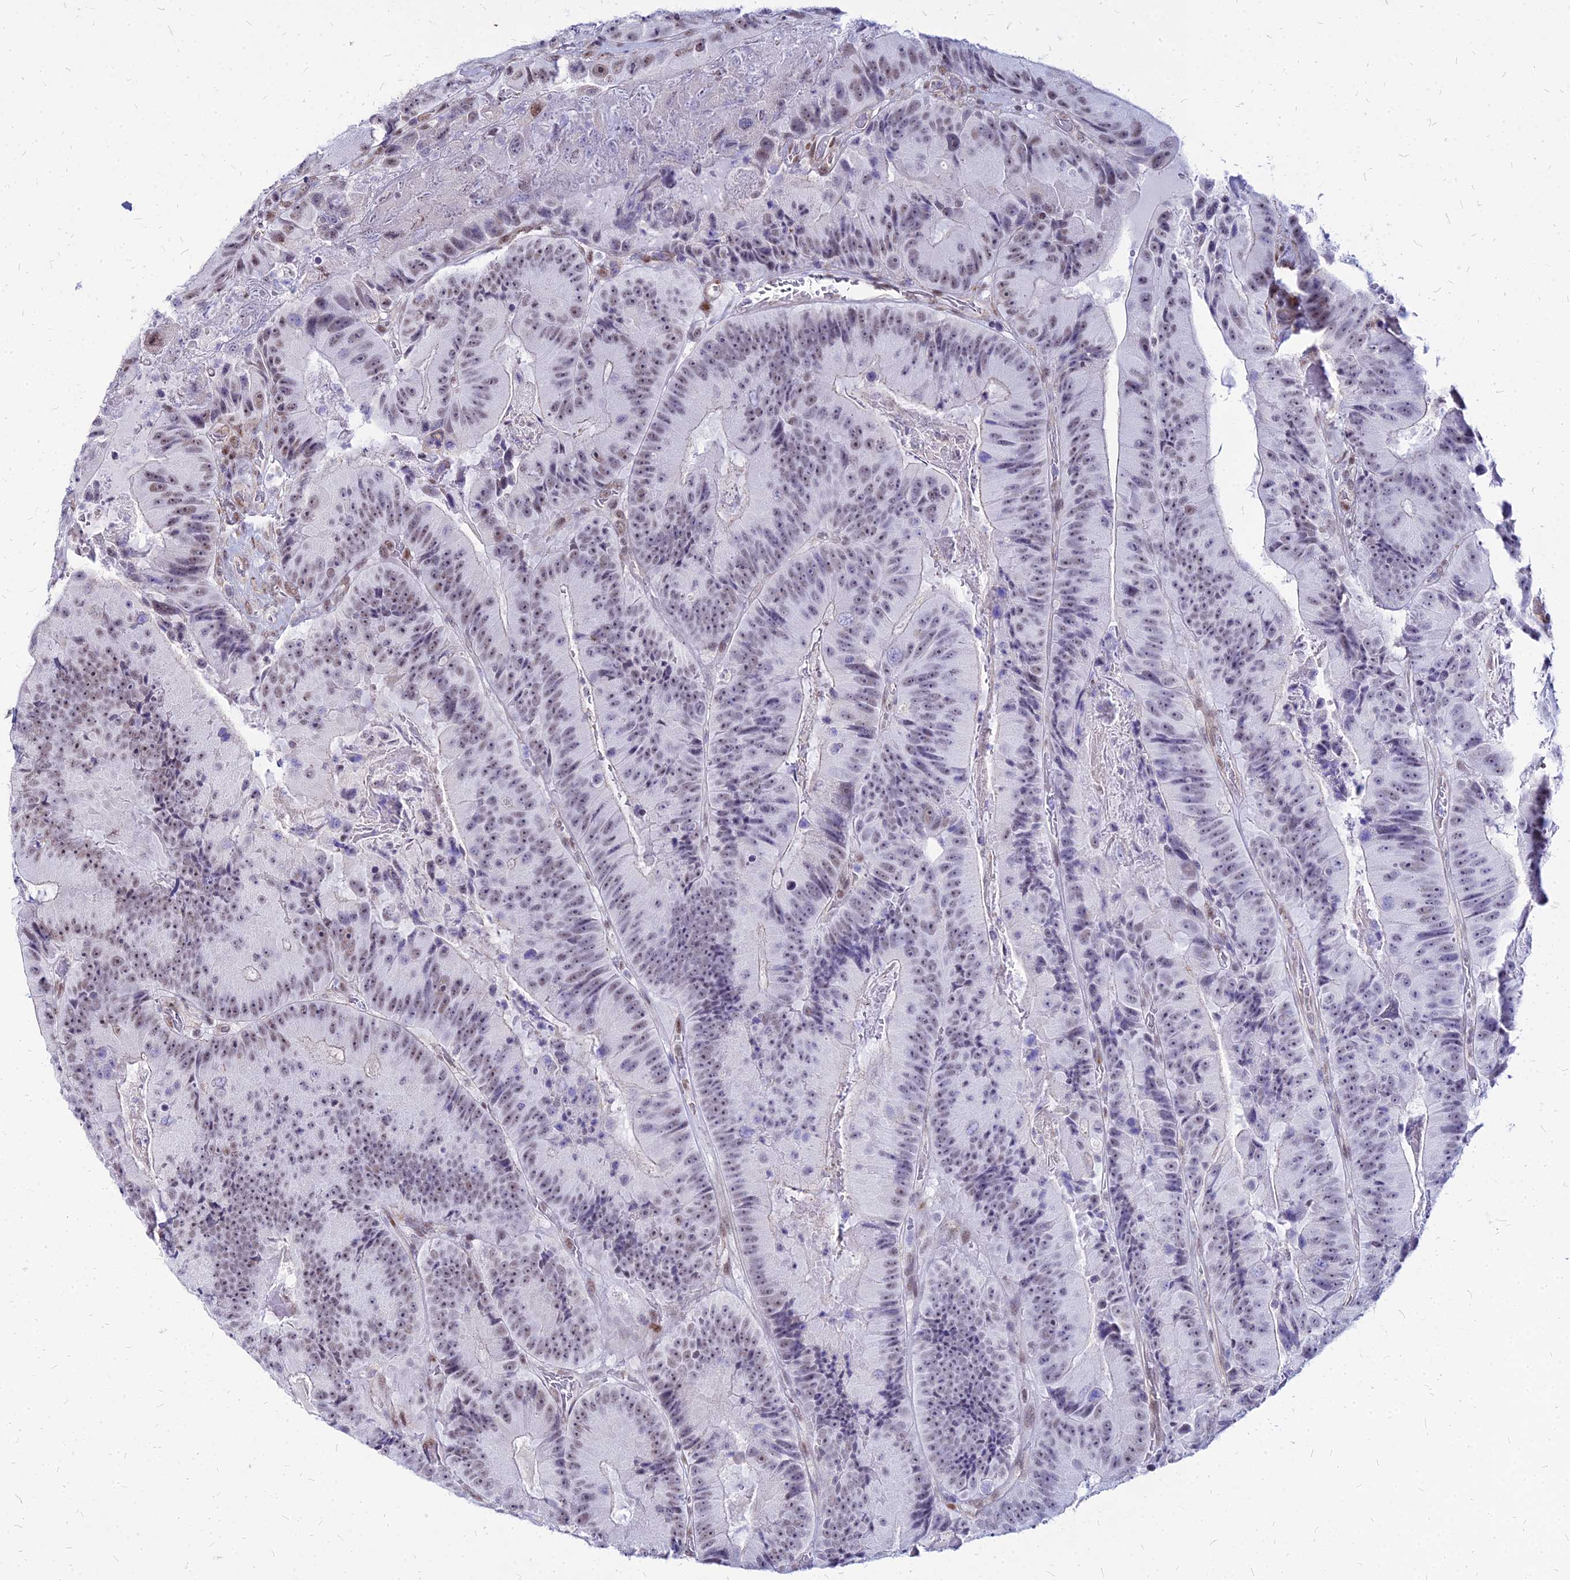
{"staining": {"intensity": "moderate", "quantity": "25%-75%", "location": "nuclear"}, "tissue": "colorectal cancer", "cell_type": "Tumor cells", "image_type": "cancer", "snomed": [{"axis": "morphology", "description": "Adenocarcinoma, NOS"}, {"axis": "topography", "description": "Colon"}], "caption": "Tumor cells reveal moderate nuclear positivity in about 25%-75% of cells in colorectal adenocarcinoma.", "gene": "FDX2", "patient": {"sex": "female", "age": 86}}